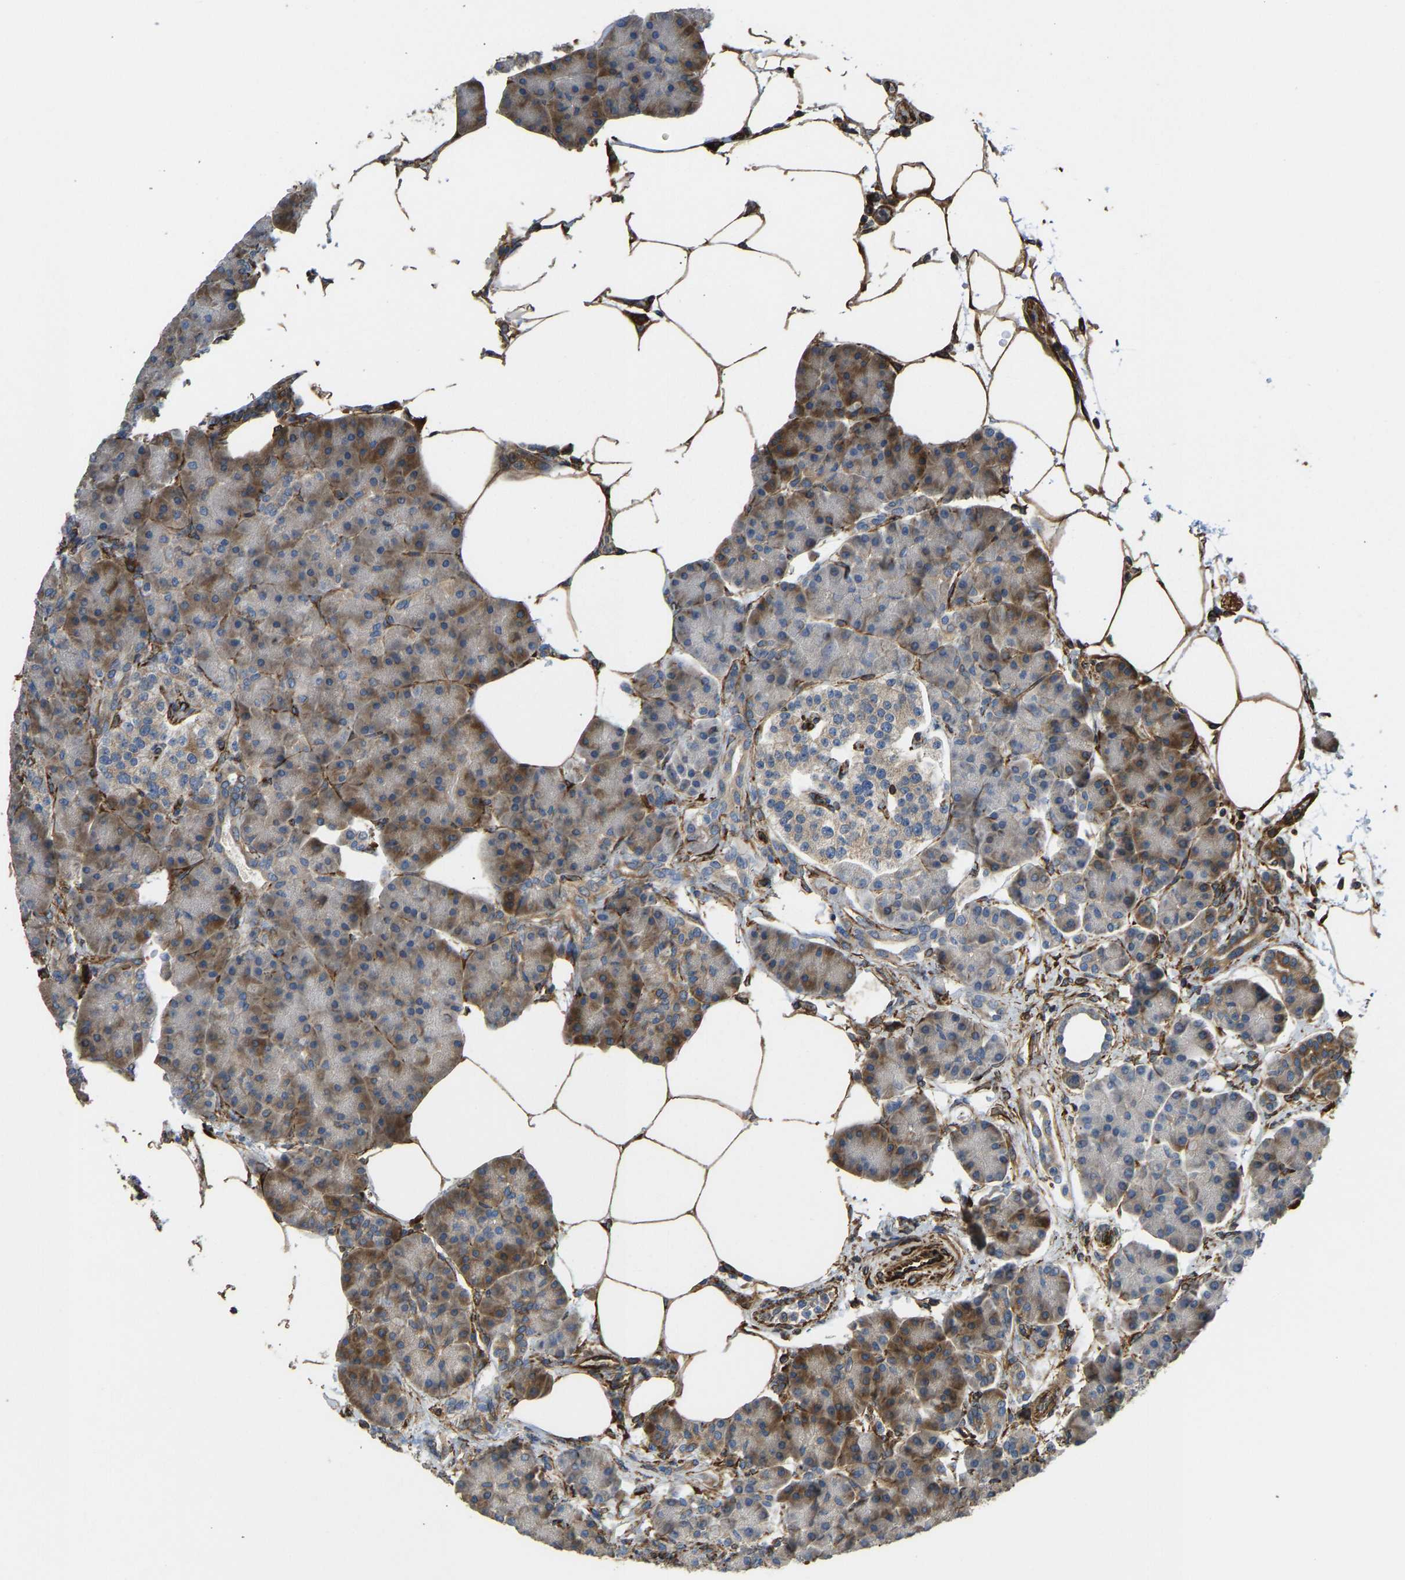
{"staining": {"intensity": "moderate", "quantity": ">75%", "location": "cytoplasmic/membranous"}, "tissue": "pancreas", "cell_type": "Exocrine glandular cells", "image_type": "normal", "snomed": [{"axis": "morphology", "description": "Normal tissue, NOS"}, {"axis": "topography", "description": "Pancreas"}], "caption": "IHC histopathology image of unremarkable pancreas stained for a protein (brown), which displays medium levels of moderate cytoplasmic/membranous positivity in approximately >75% of exocrine glandular cells.", "gene": "BEX3", "patient": {"sex": "female", "age": 70}}